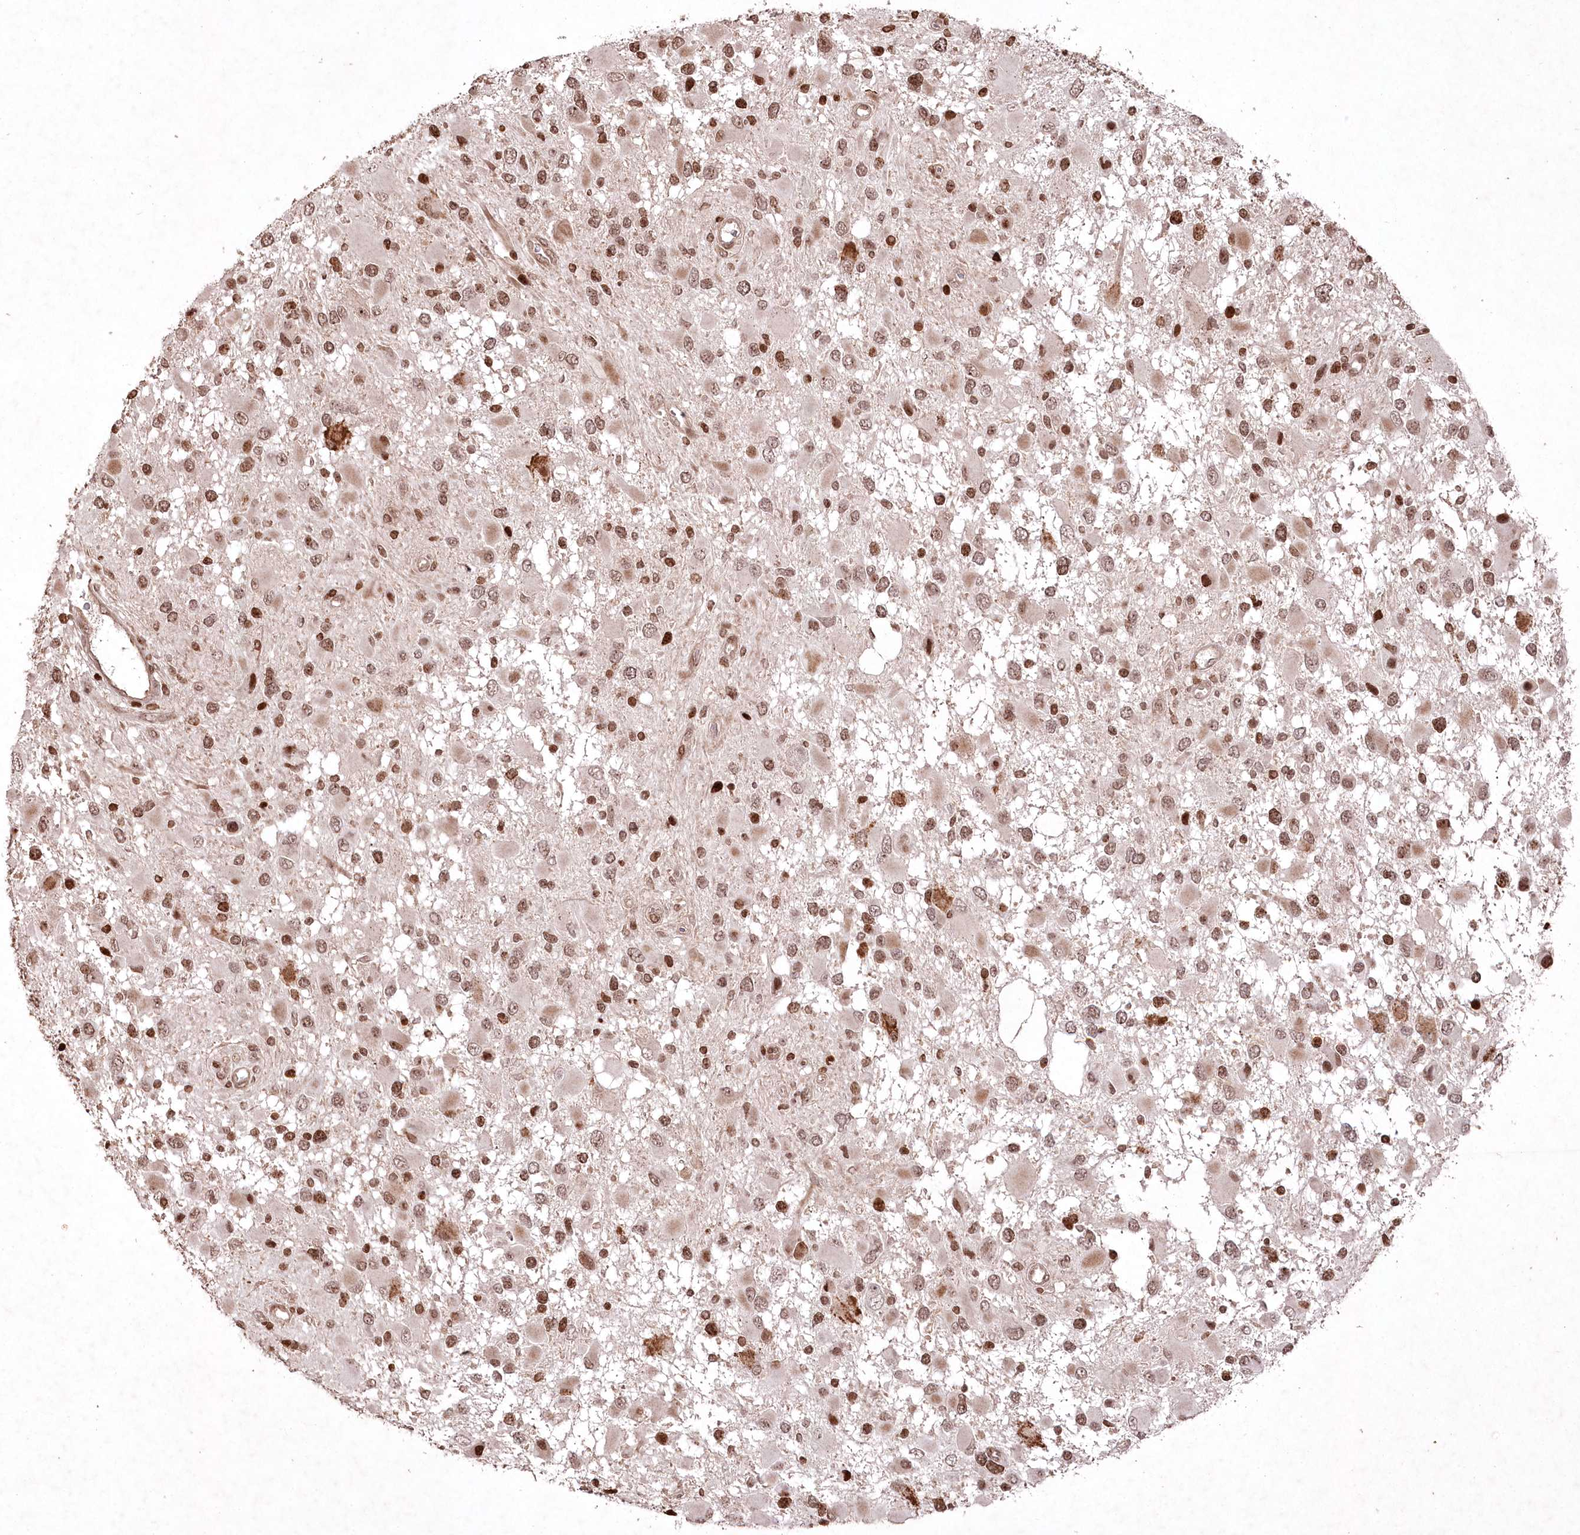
{"staining": {"intensity": "moderate", "quantity": ">75%", "location": "nuclear"}, "tissue": "glioma", "cell_type": "Tumor cells", "image_type": "cancer", "snomed": [{"axis": "morphology", "description": "Glioma, malignant, High grade"}, {"axis": "topography", "description": "Brain"}], "caption": "Glioma tissue reveals moderate nuclear staining in about >75% of tumor cells, visualized by immunohistochemistry.", "gene": "CCSER2", "patient": {"sex": "male", "age": 53}}